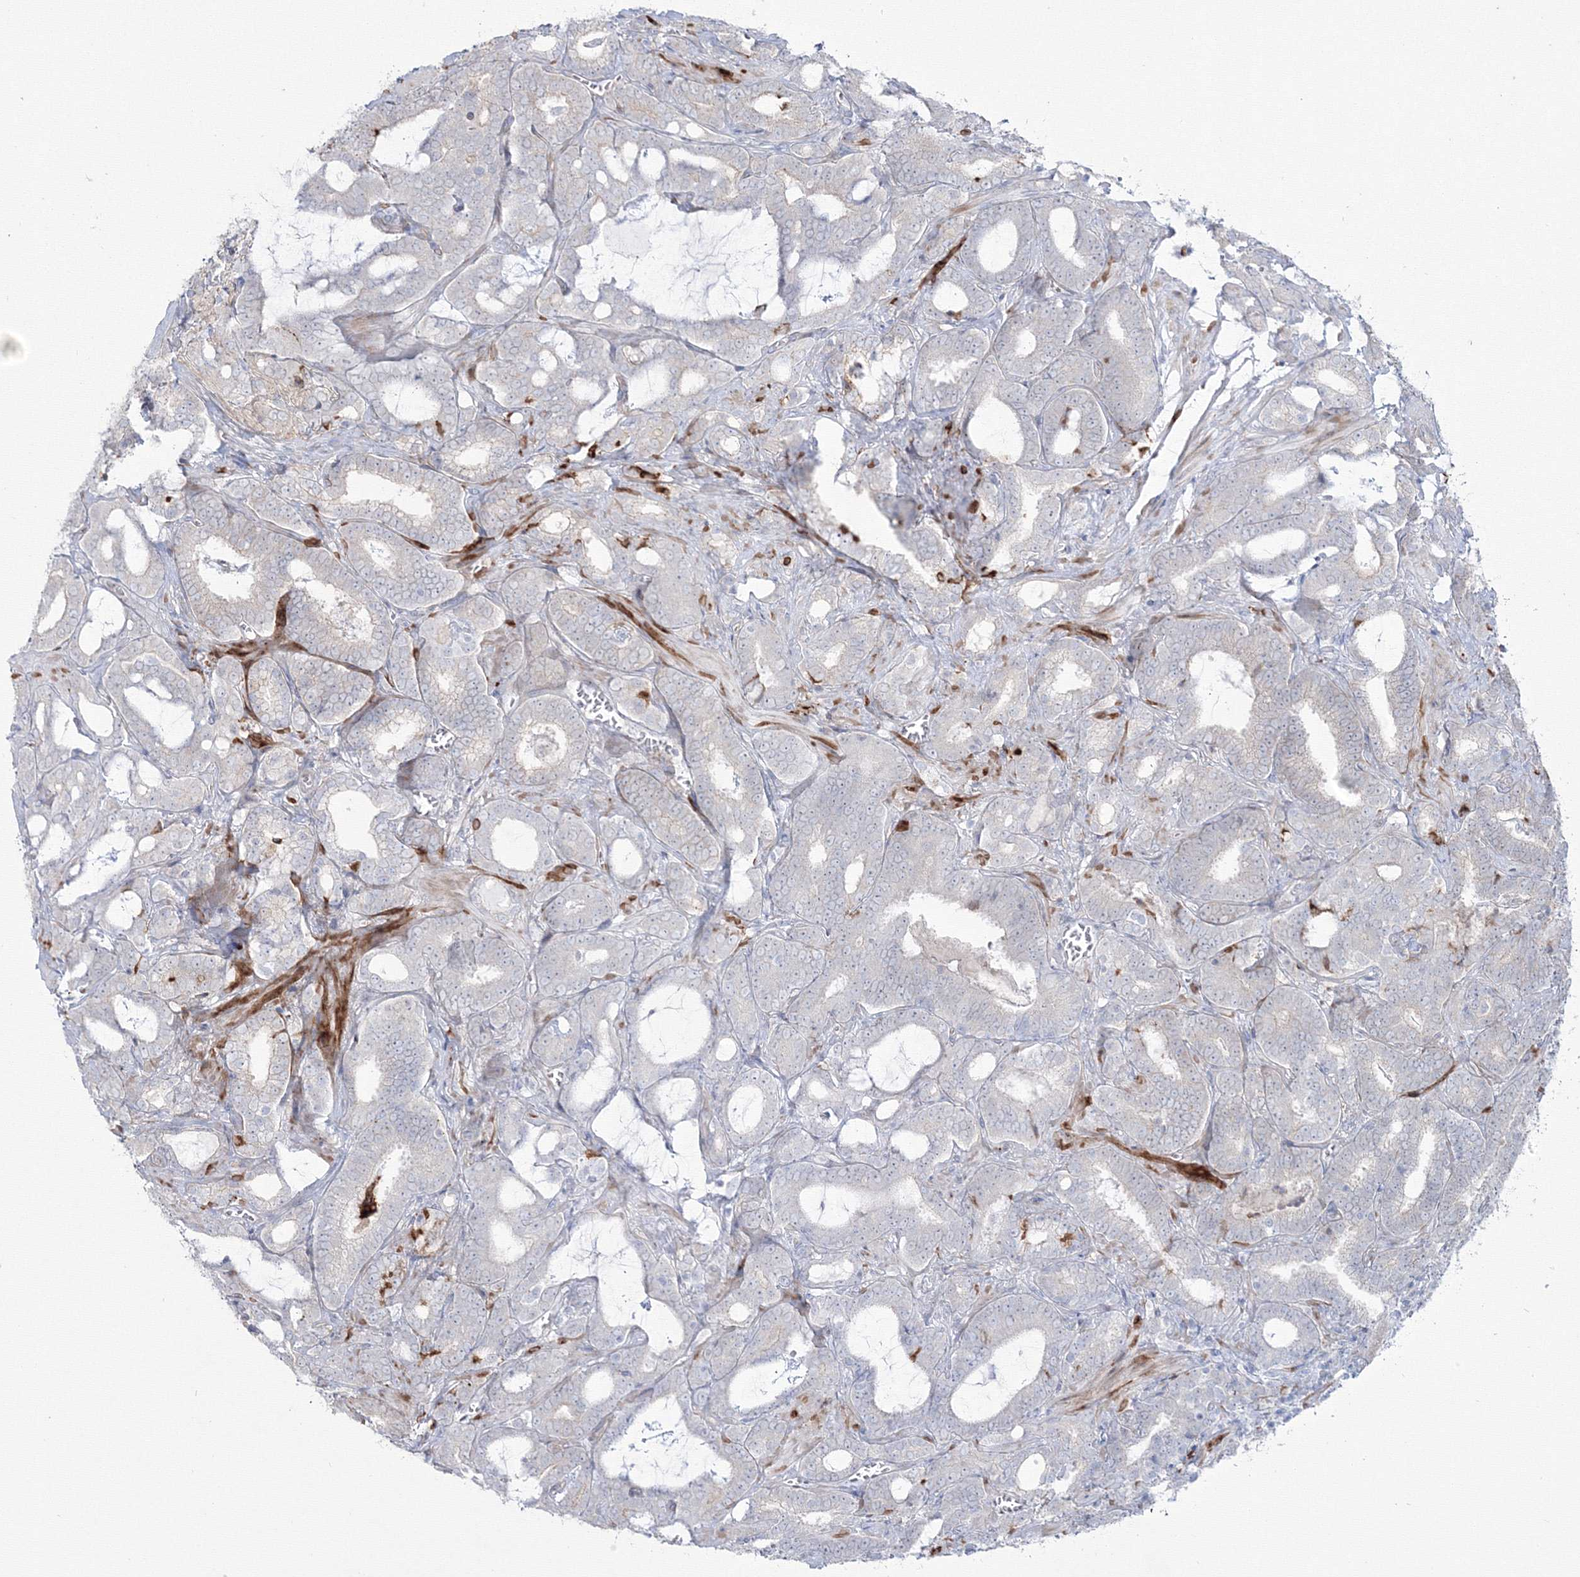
{"staining": {"intensity": "negative", "quantity": "none", "location": "none"}, "tissue": "prostate cancer", "cell_type": "Tumor cells", "image_type": "cancer", "snomed": [{"axis": "morphology", "description": "Adenocarcinoma, High grade"}, {"axis": "topography", "description": "Prostate and seminal vesicle, NOS"}], "caption": "Tumor cells show no significant staining in prostate cancer (high-grade adenocarcinoma). (DAB (3,3'-diaminobenzidine) IHC with hematoxylin counter stain).", "gene": "HYAL2", "patient": {"sex": "male", "age": 67}}